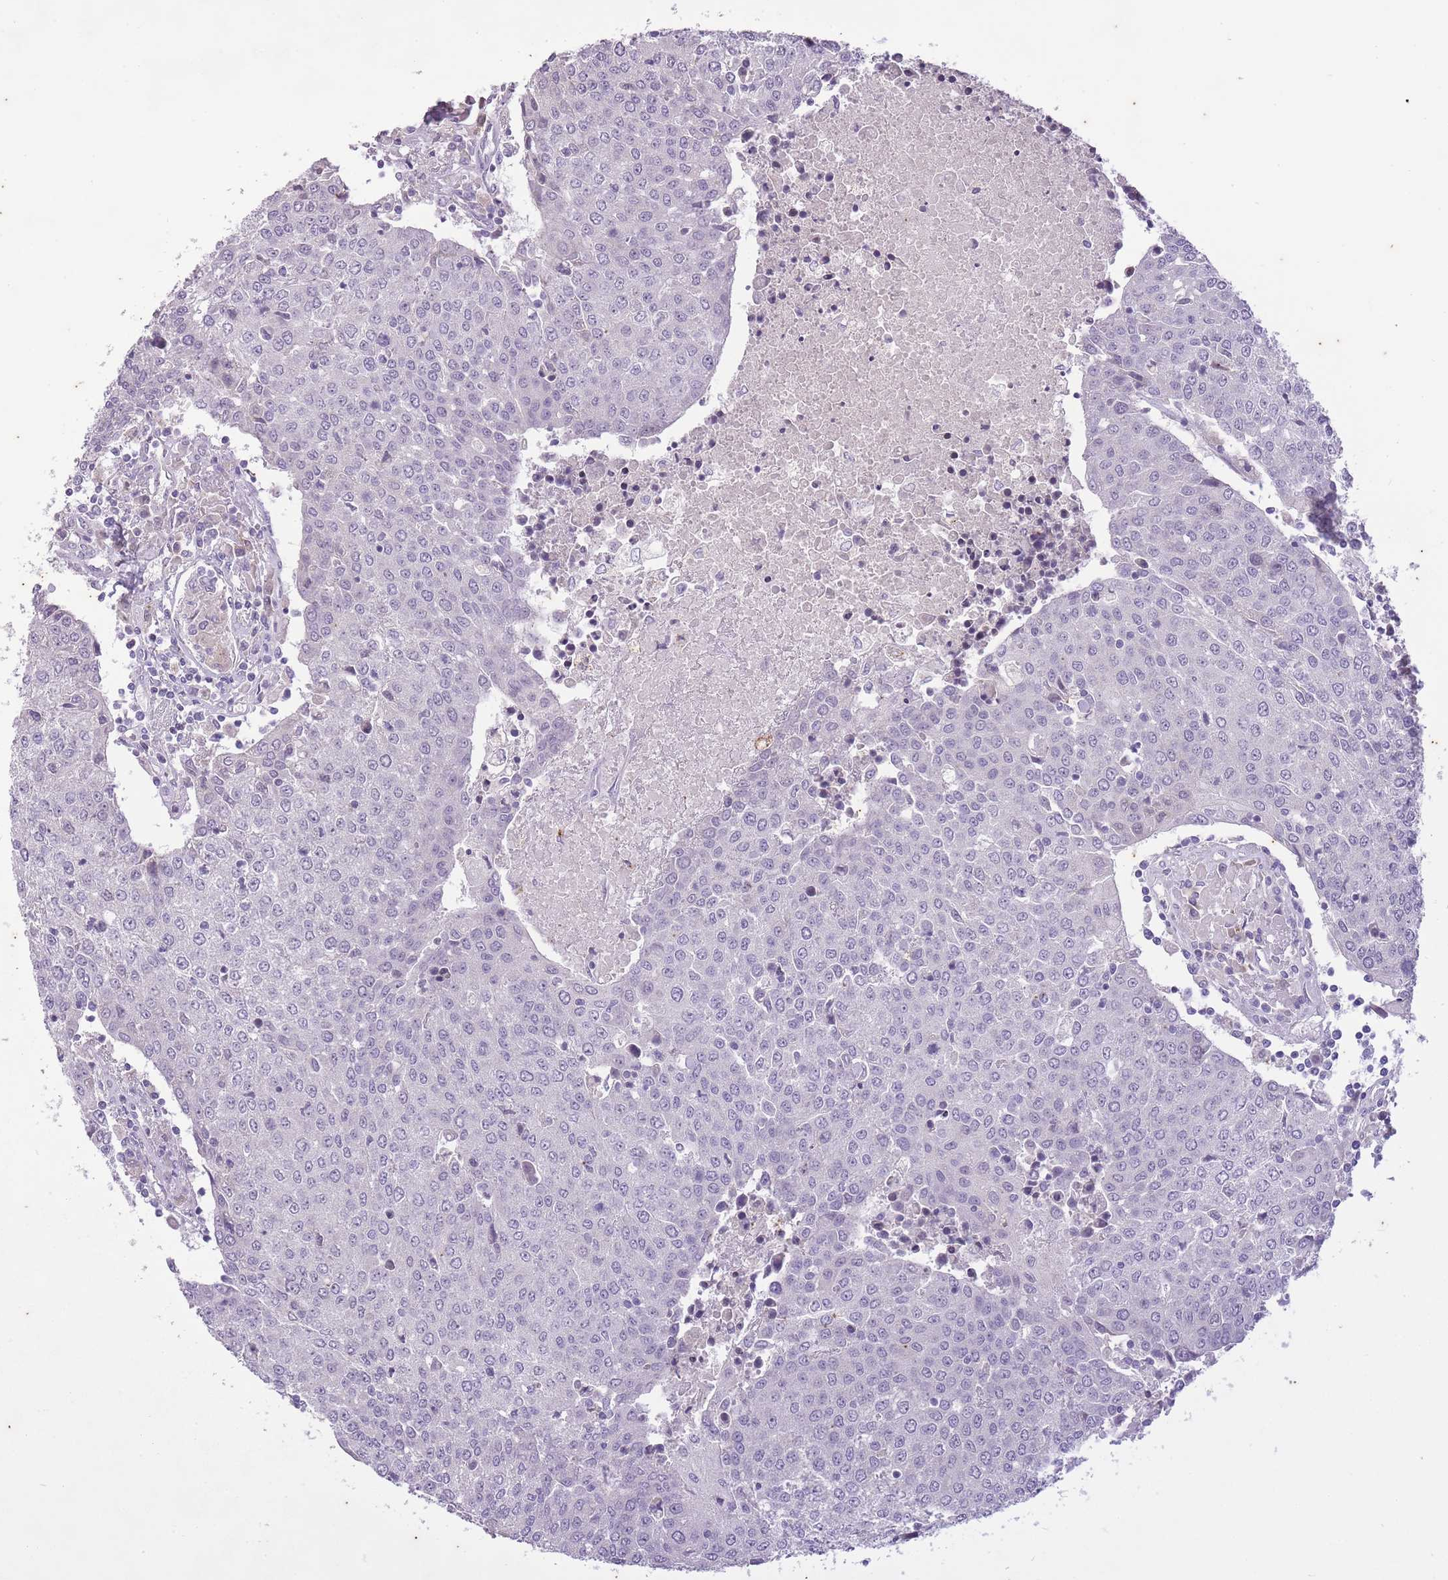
{"staining": {"intensity": "negative", "quantity": "none", "location": "none"}, "tissue": "urothelial cancer", "cell_type": "Tumor cells", "image_type": "cancer", "snomed": [{"axis": "morphology", "description": "Urothelial carcinoma, High grade"}, {"axis": "topography", "description": "Urinary bladder"}], "caption": "Urothelial cancer stained for a protein using immunohistochemistry (IHC) reveals no expression tumor cells.", "gene": "CNTNAP3", "patient": {"sex": "female", "age": 85}}